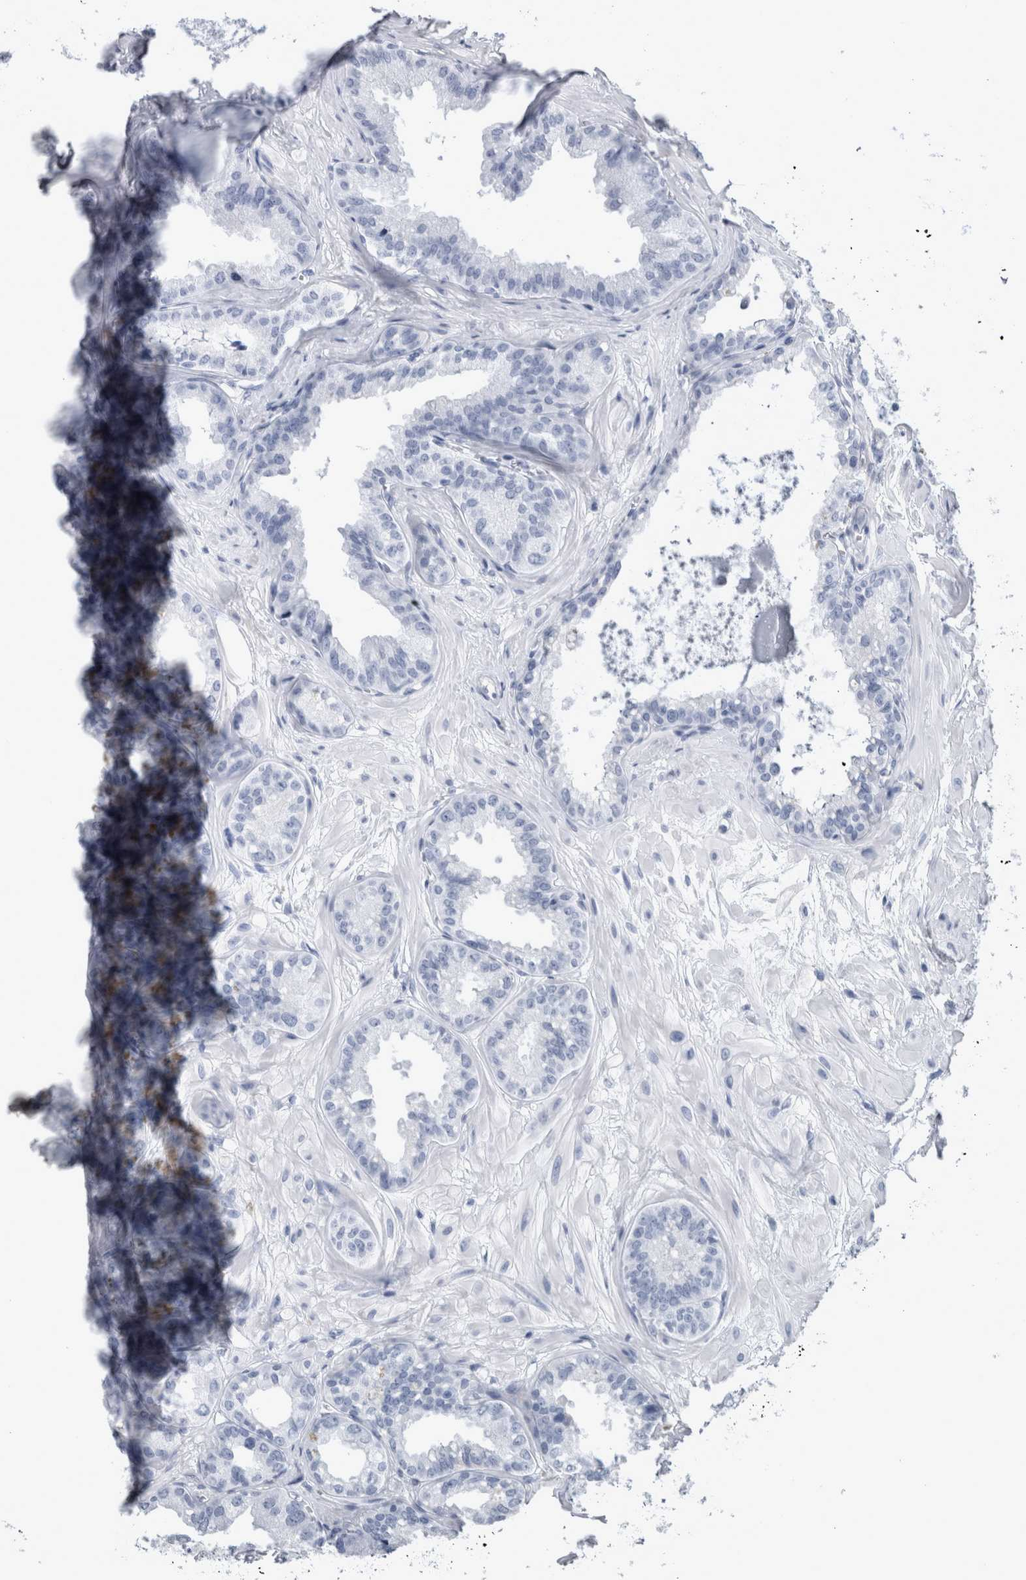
{"staining": {"intensity": "negative", "quantity": "none", "location": "none"}, "tissue": "seminal vesicle", "cell_type": "Glandular cells", "image_type": "normal", "snomed": [{"axis": "morphology", "description": "Normal tissue, NOS"}, {"axis": "topography", "description": "Prostate"}, {"axis": "topography", "description": "Seminal veicle"}], "caption": "Human seminal vesicle stained for a protein using immunohistochemistry exhibits no positivity in glandular cells.", "gene": "PAX5", "patient": {"sex": "male", "age": 51}}